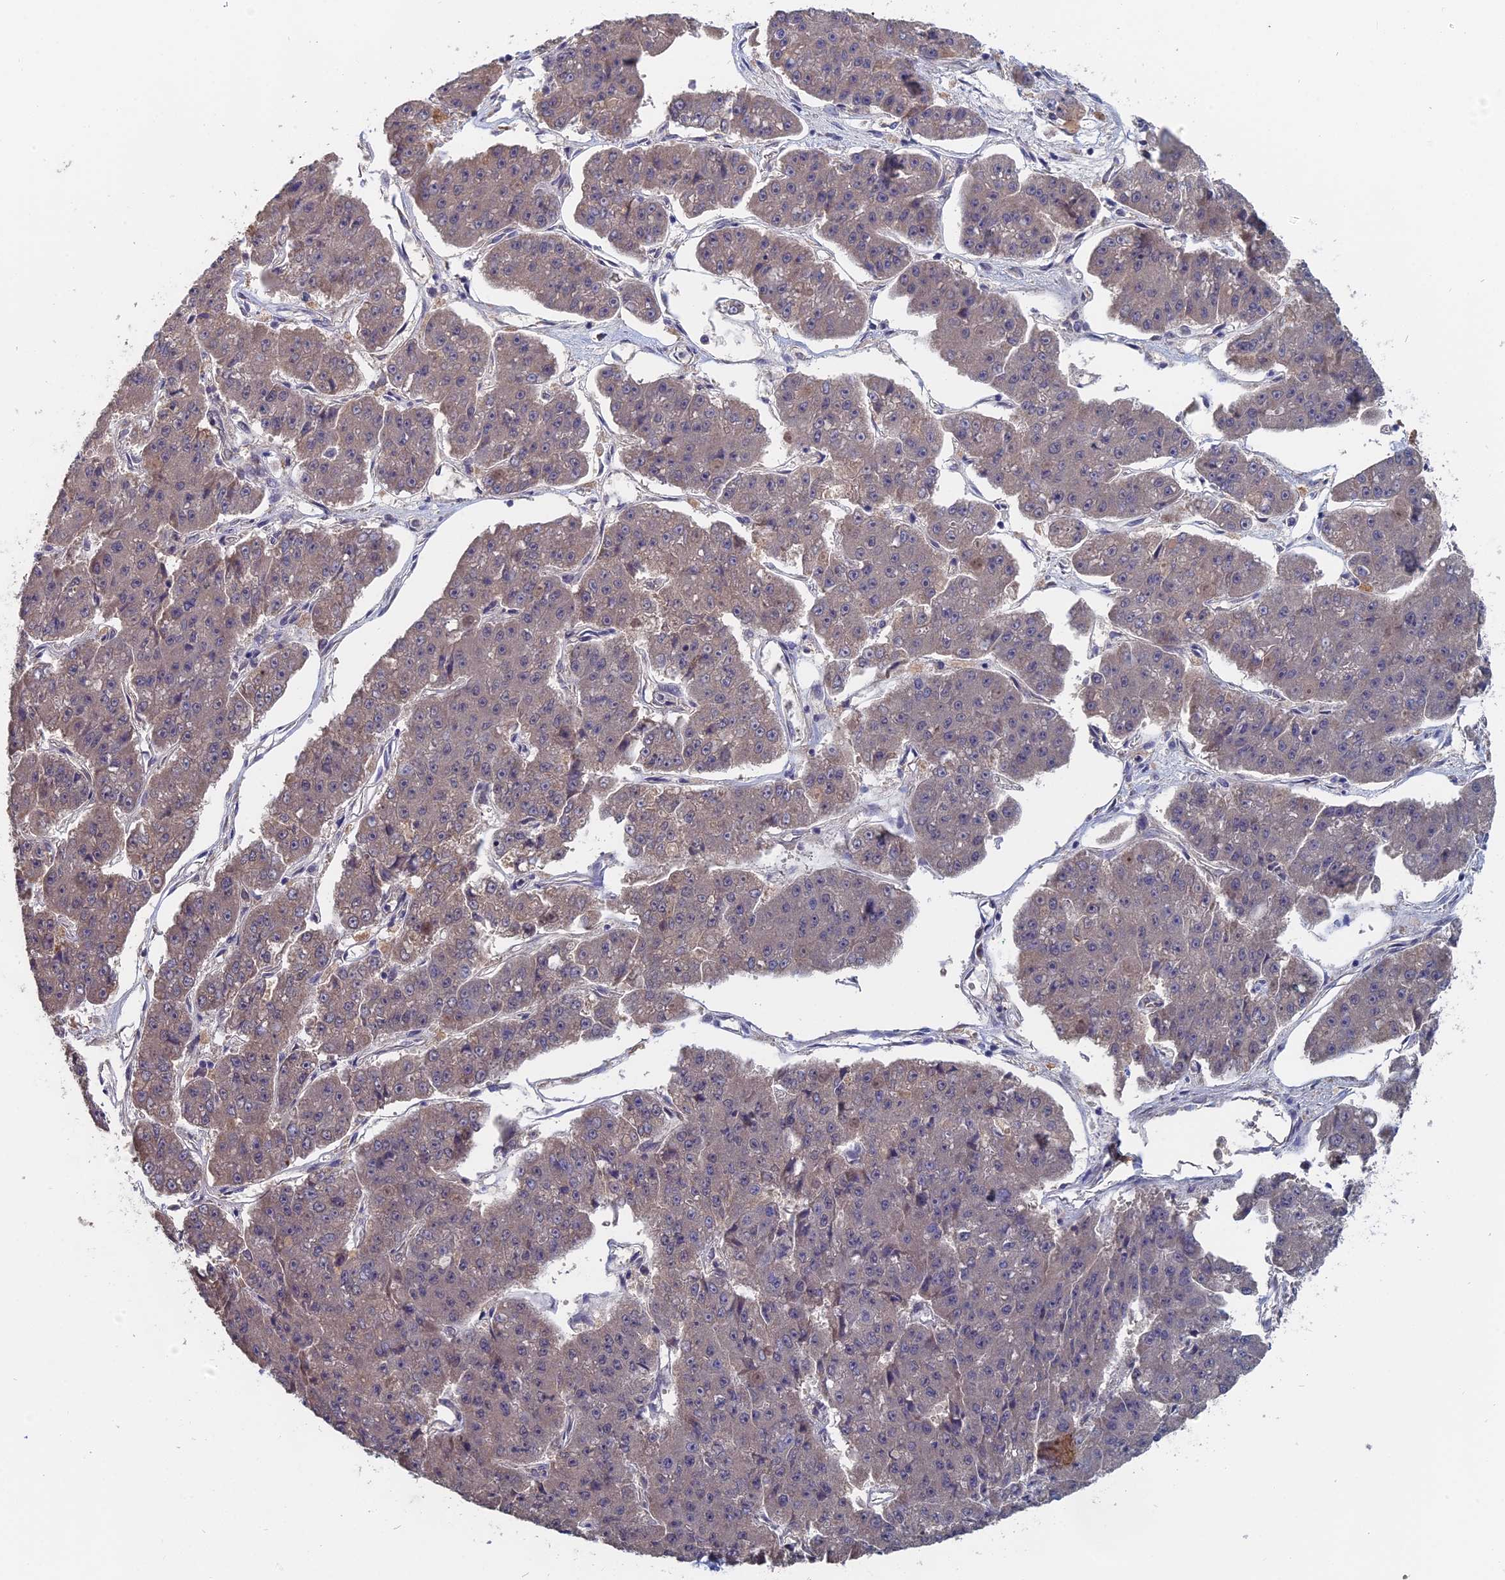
{"staining": {"intensity": "weak", "quantity": "<25%", "location": "cytoplasmic/membranous"}, "tissue": "pancreatic cancer", "cell_type": "Tumor cells", "image_type": "cancer", "snomed": [{"axis": "morphology", "description": "Adenocarcinoma, NOS"}, {"axis": "topography", "description": "Pancreas"}], "caption": "This is a histopathology image of immunohistochemistry staining of pancreatic cancer (adenocarcinoma), which shows no positivity in tumor cells.", "gene": "SLC33A1", "patient": {"sex": "male", "age": 50}}